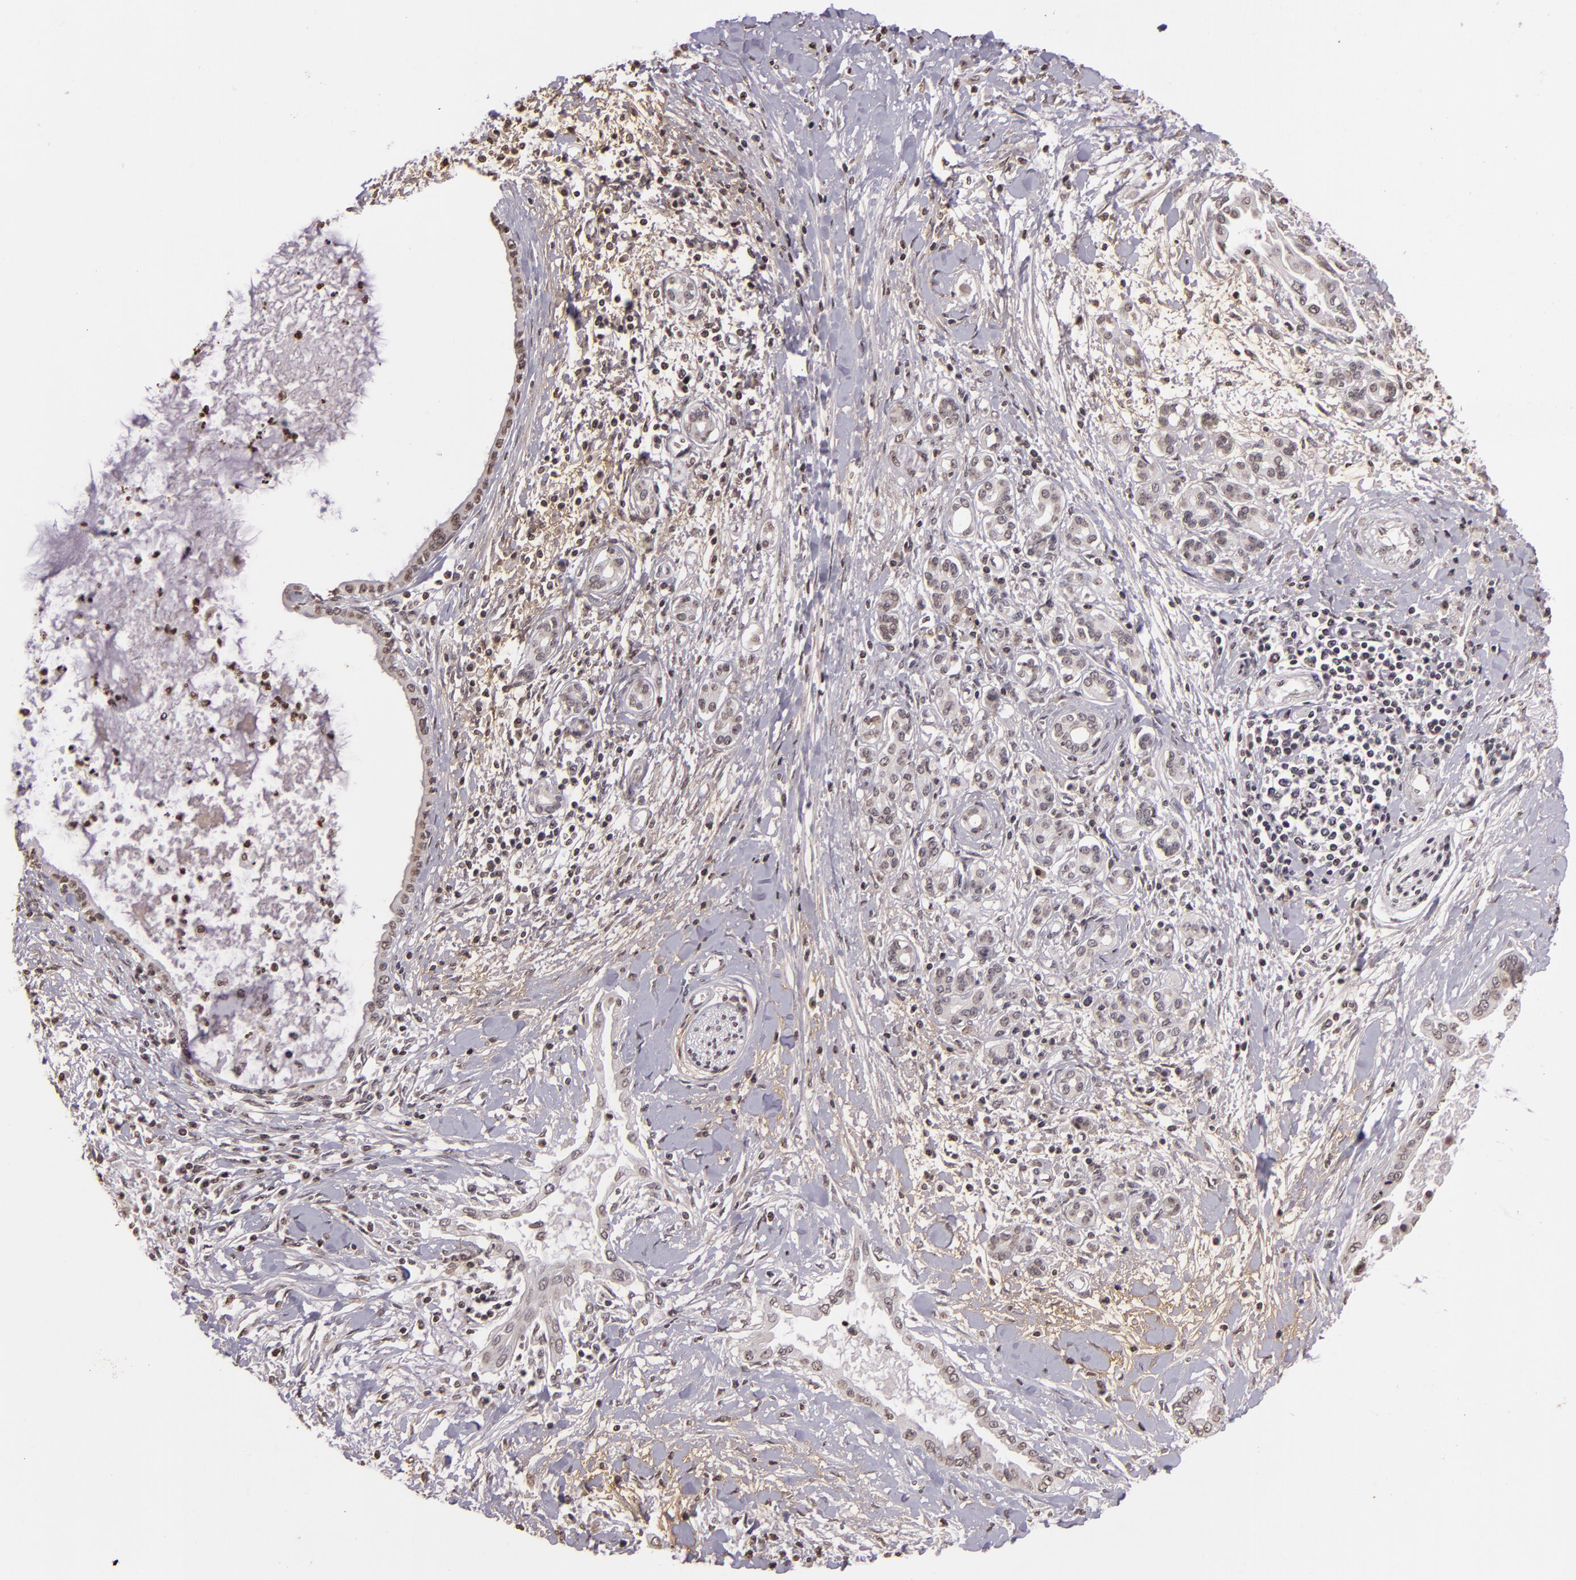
{"staining": {"intensity": "weak", "quantity": "25%-75%", "location": "nuclear"}, "tissue": "pancreatic cancer", "cell_type": "Tumor cells", "image_type": "cancer", "snomed": [{"axis": "morphology", "description": "Adenocarcinoma, NOS"}, {"axis": "topography", "description": "Pancreas"}], "caption": "Weak nuclear positivity for a protein is seen in approximately 25%-75% of tumor cells of adenocarcinoma (pancreatic) using IHC.", "gene": "THRB", "patient": {"sex": "female", "age": 64}}